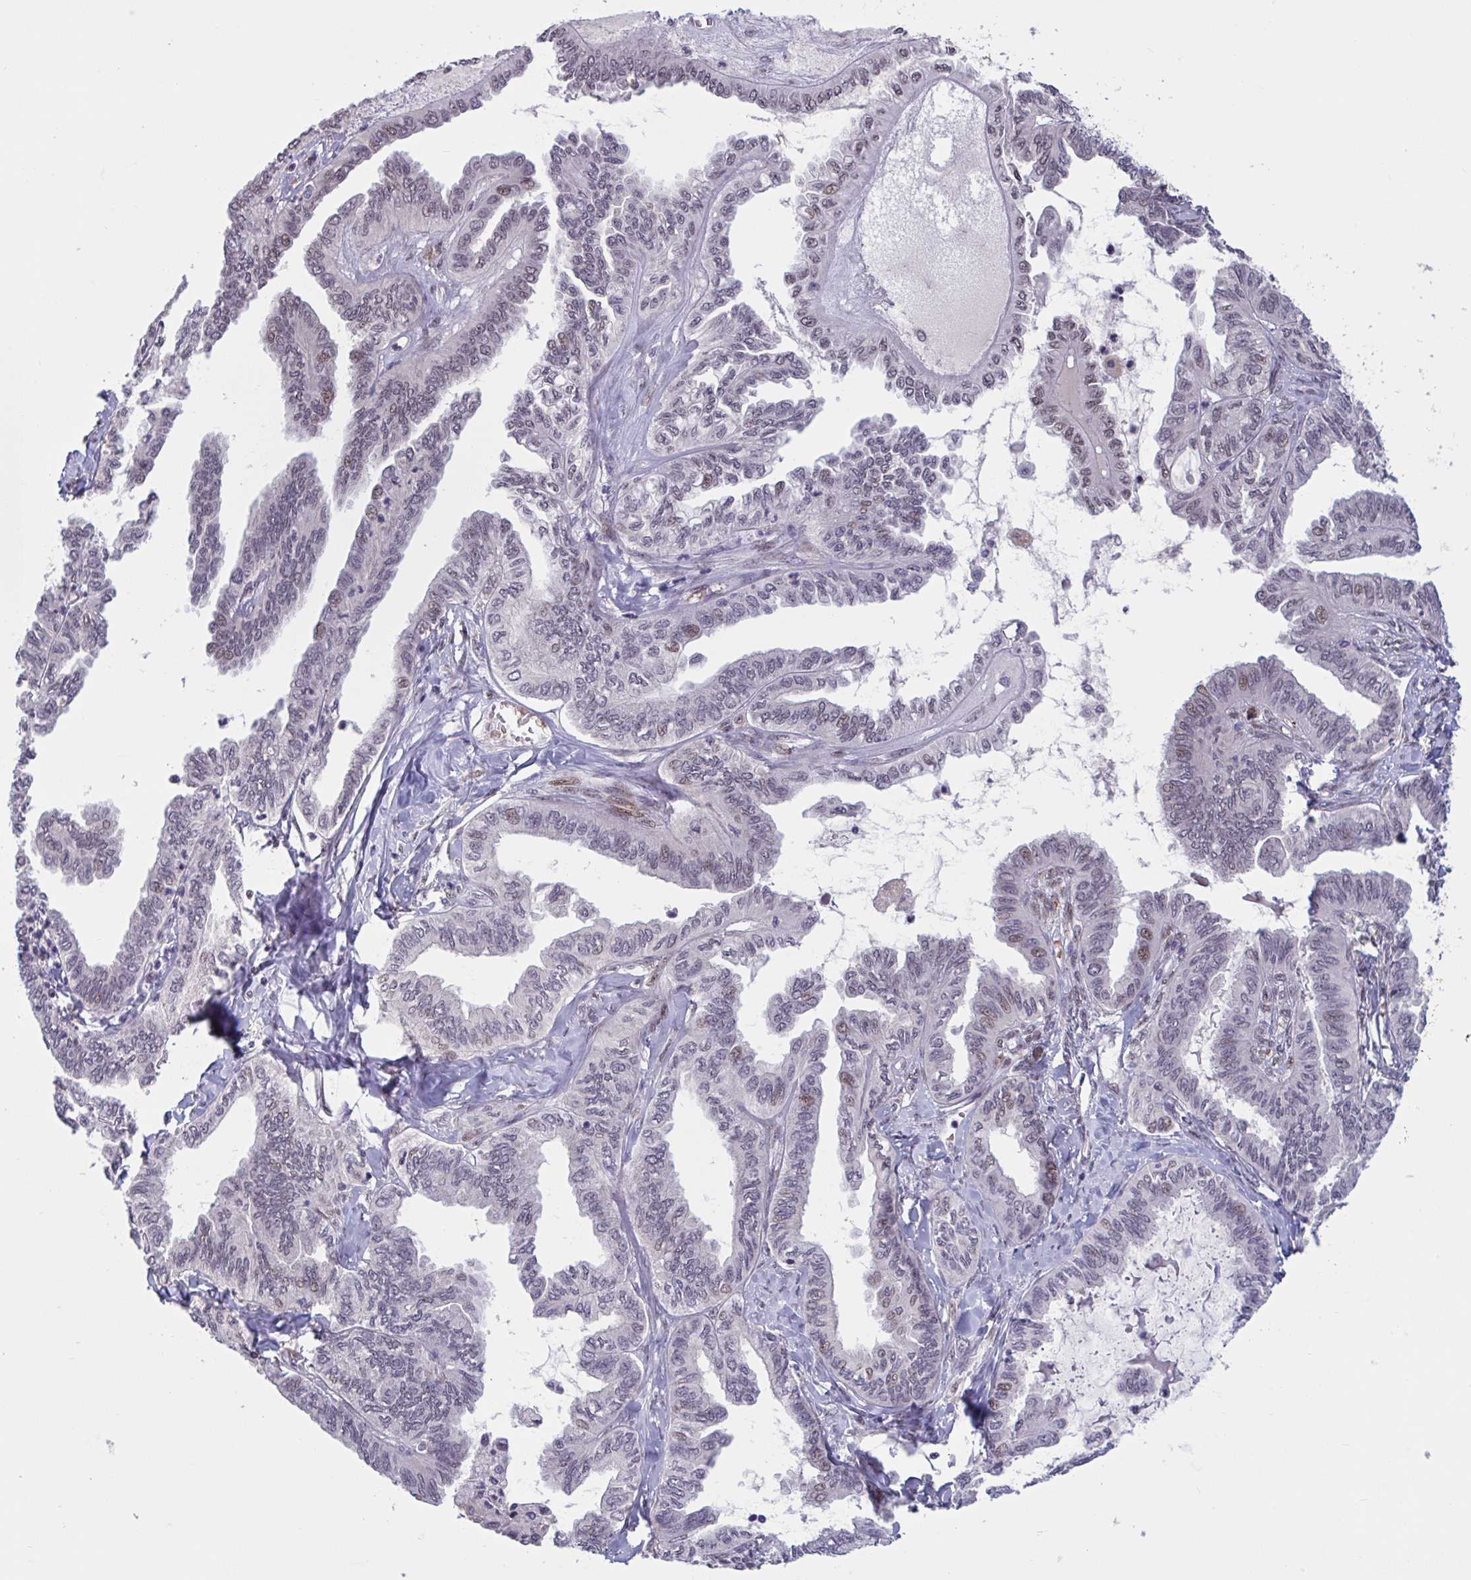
{"staining": {"intensity": "moderate", "quantity": "<25%", "location": "nuclear"}, "tissue": "ovarian cancer", "cell_type": "Tumor cells", "image_type": "cancer", "snomed": [{"axis": "morphology", "description": "Carcinoma, endometroid"}, {"axis": "topography", "description": "Ovary"}], "caption": "An IHC histopathology image of tumor tissue is shown. Protein staining in brown labels moderate nuclear positivity in ovarian cancer (endometroid carcinoma) within tumor cells.", "gene": "ZNF414", "patient": {"sex": "female", "age": 70}}